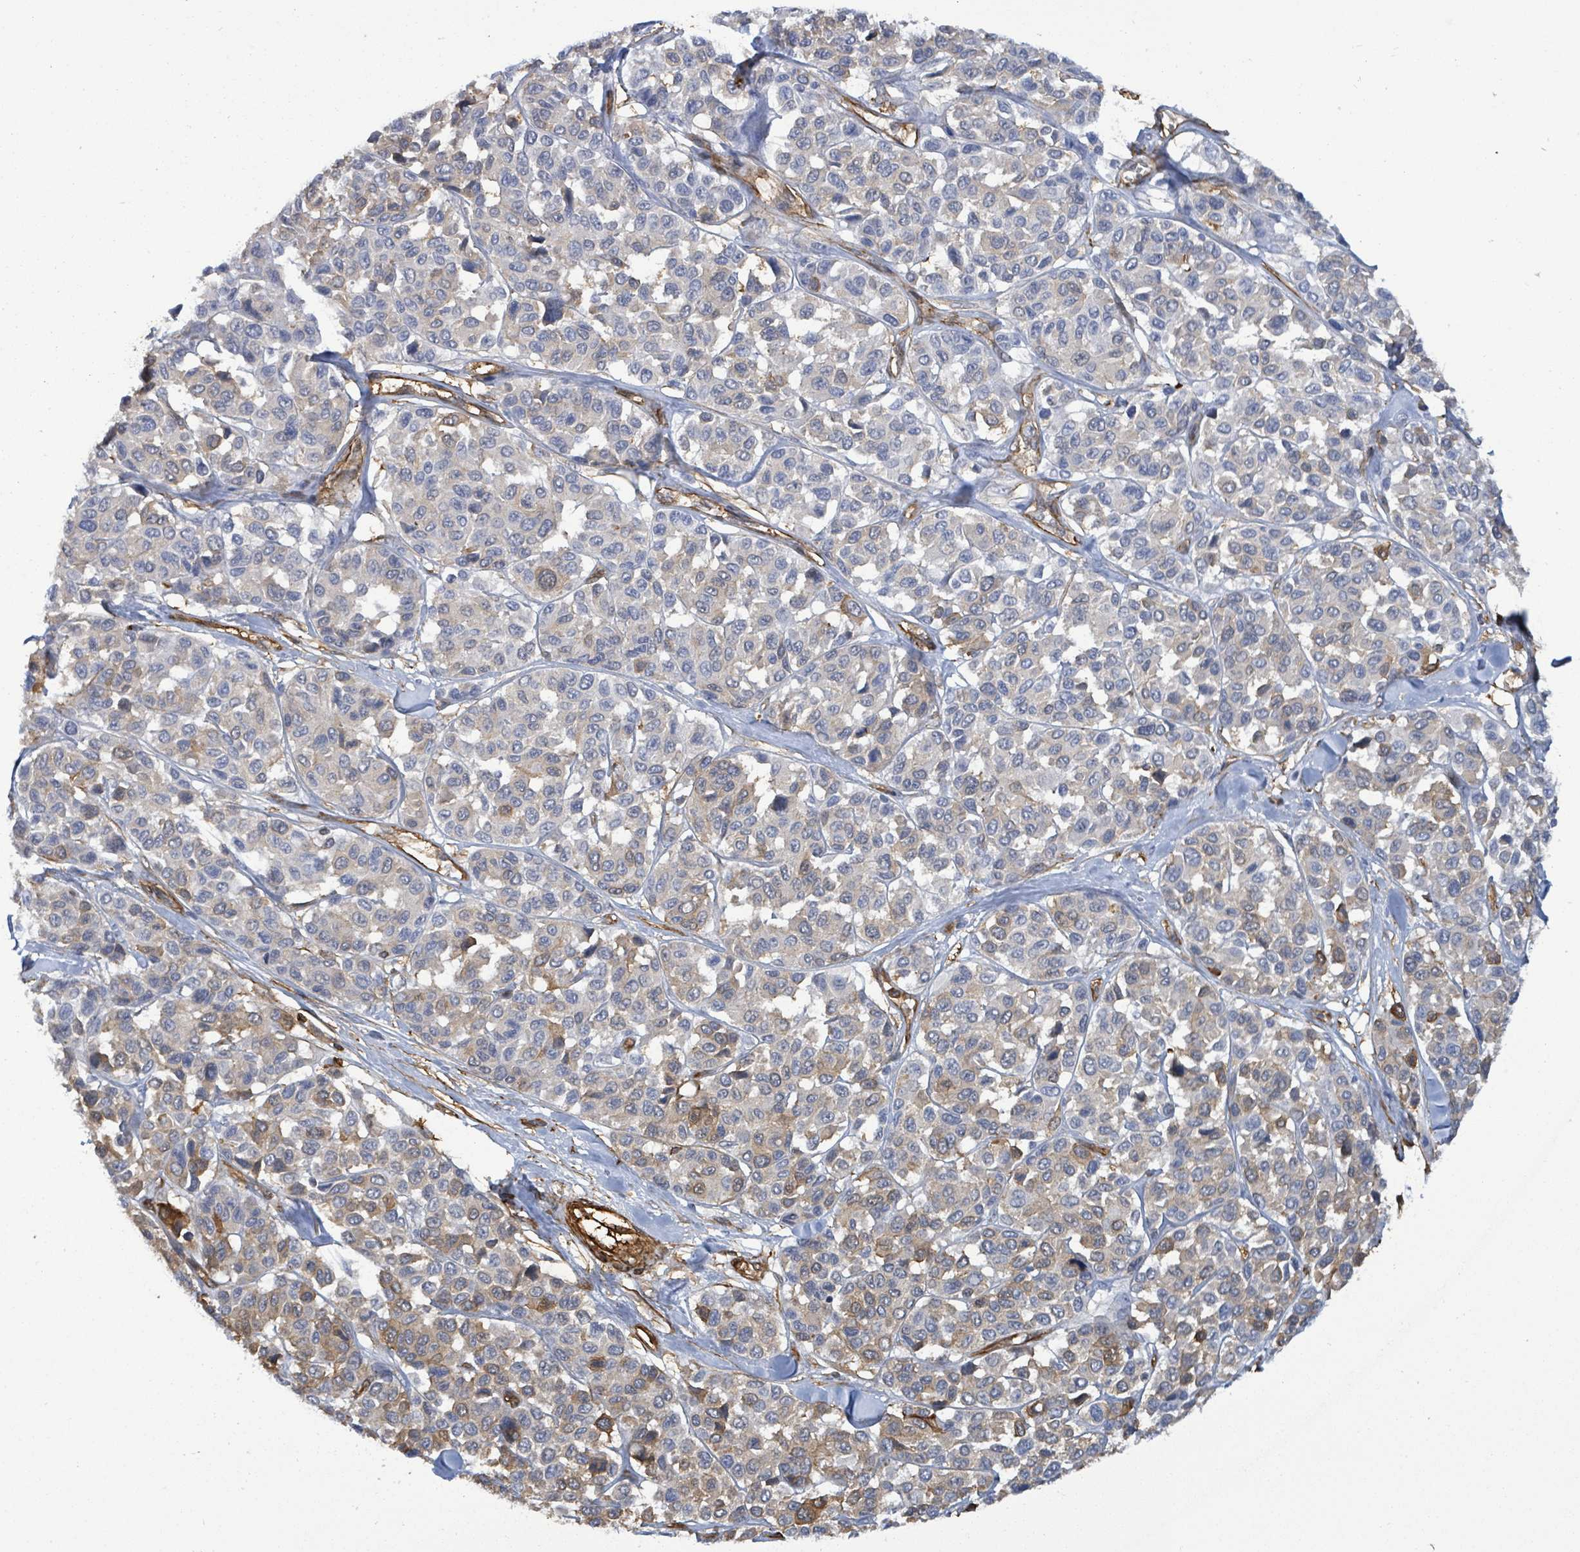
{"staining": {"intensity": "weak", "quantity": "25%-75%", "location": "cytoplasmic/membranous"}, "tissue": "melanoma", "cell_type": "Tumor cells", "image_type": "cancer", "snomed": [{"axis": "morphology", "description": "Malignant melanoma, NOS"}, {"axis": "topography", "description": "Skin"}], "caption": "Tumor cells demonstrate weak cytoplasmic/membranous staining in approximately 25%-75% of cells in melanoma.", "gene": "PRKRIP1", "patient": {"sex": "female", "age": 66}}